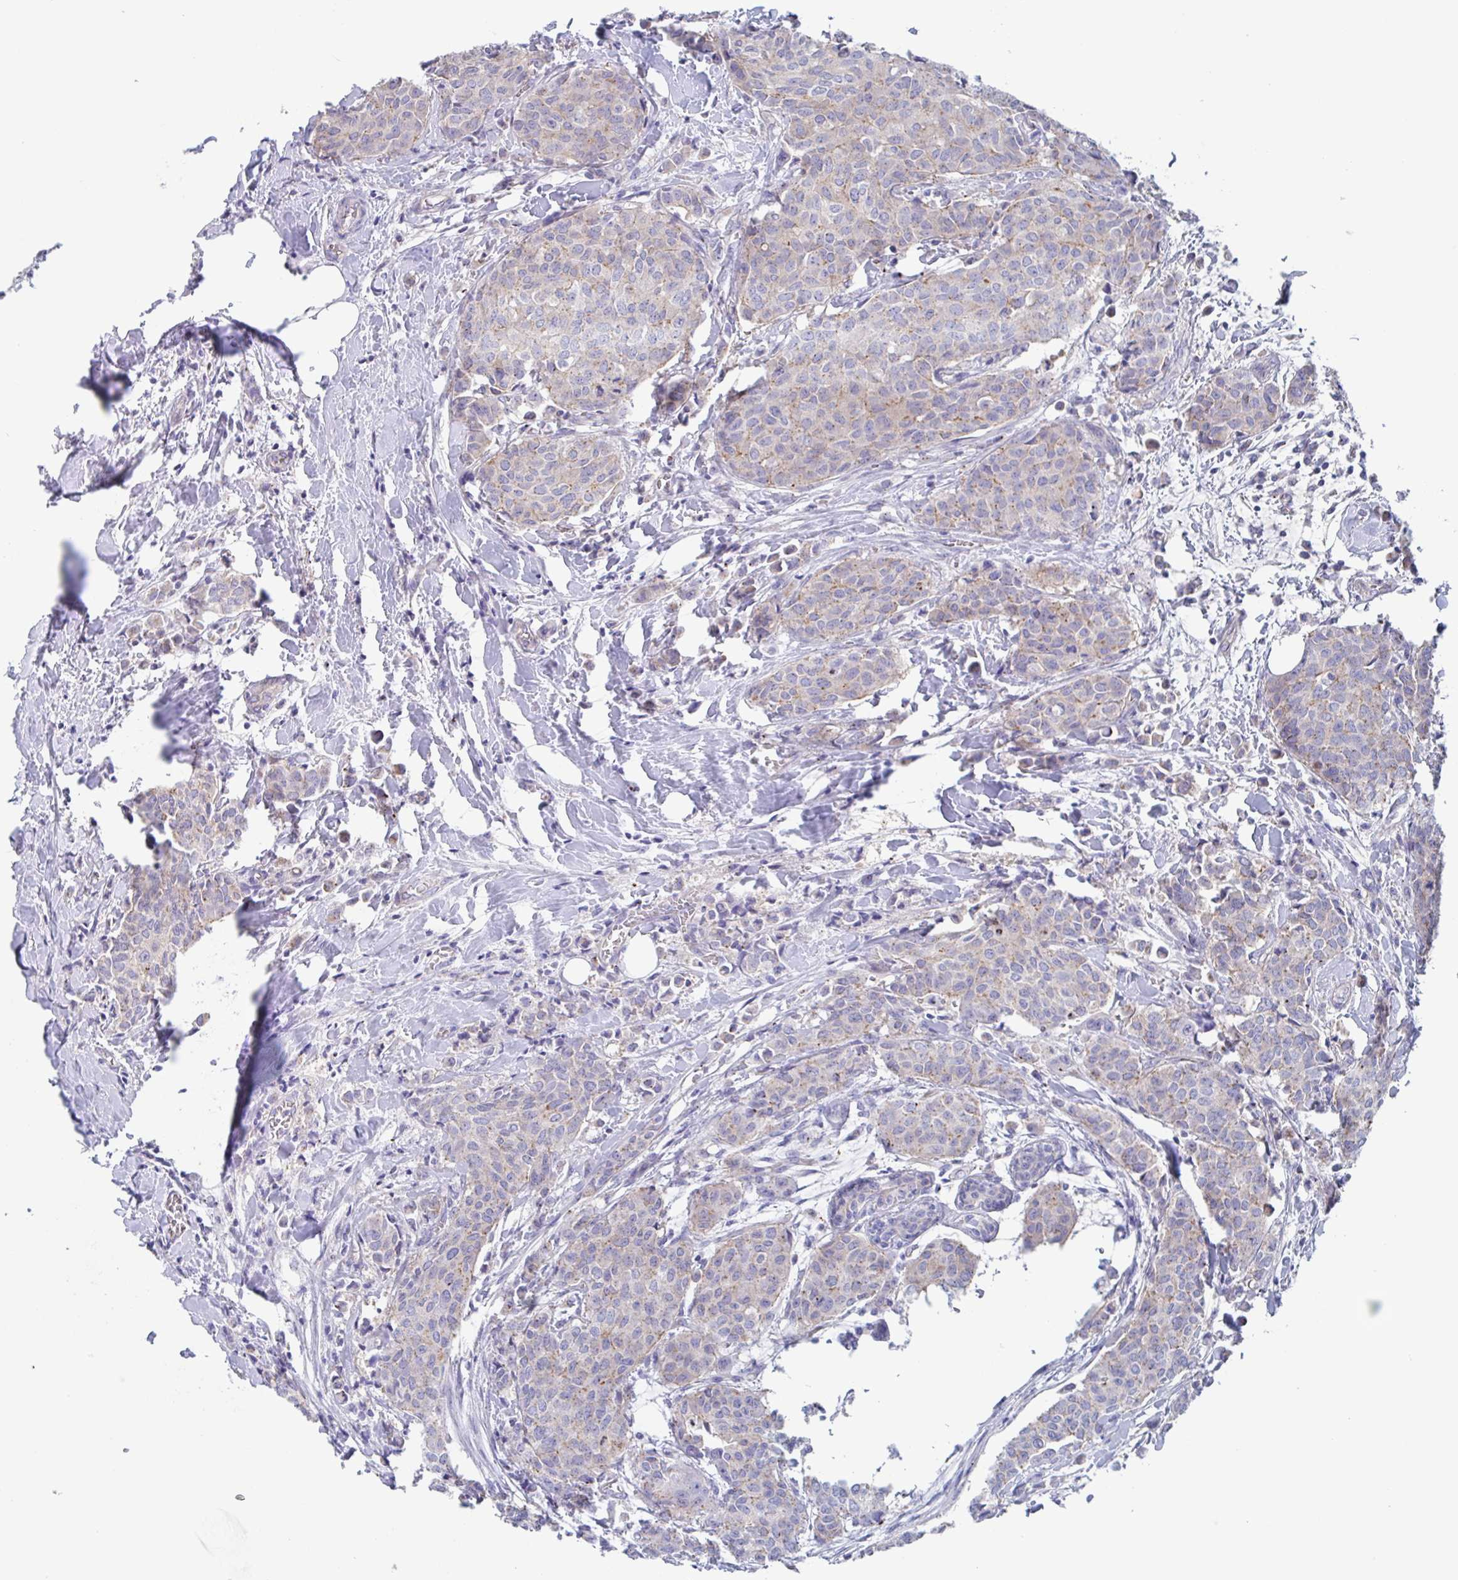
{"staining": {"intensity": "weak", "quantity": "<25%", "location": "cytoplasmic/membranous"}, "tissue": "breast cancer", "cell_type": "Tumor cells", "image_type": "cancer", "snomed": [{"axis": "morphology", "description": "Duct carcinoma"}, {"axis": "topography", "description": "Breast"}], "caption": "IHC of invasive ductal carcinoma (breast) demonstrates no expression in tumor cells.", "gene": "CHMP5", "patient": {"sex": "female", "age": 47}}